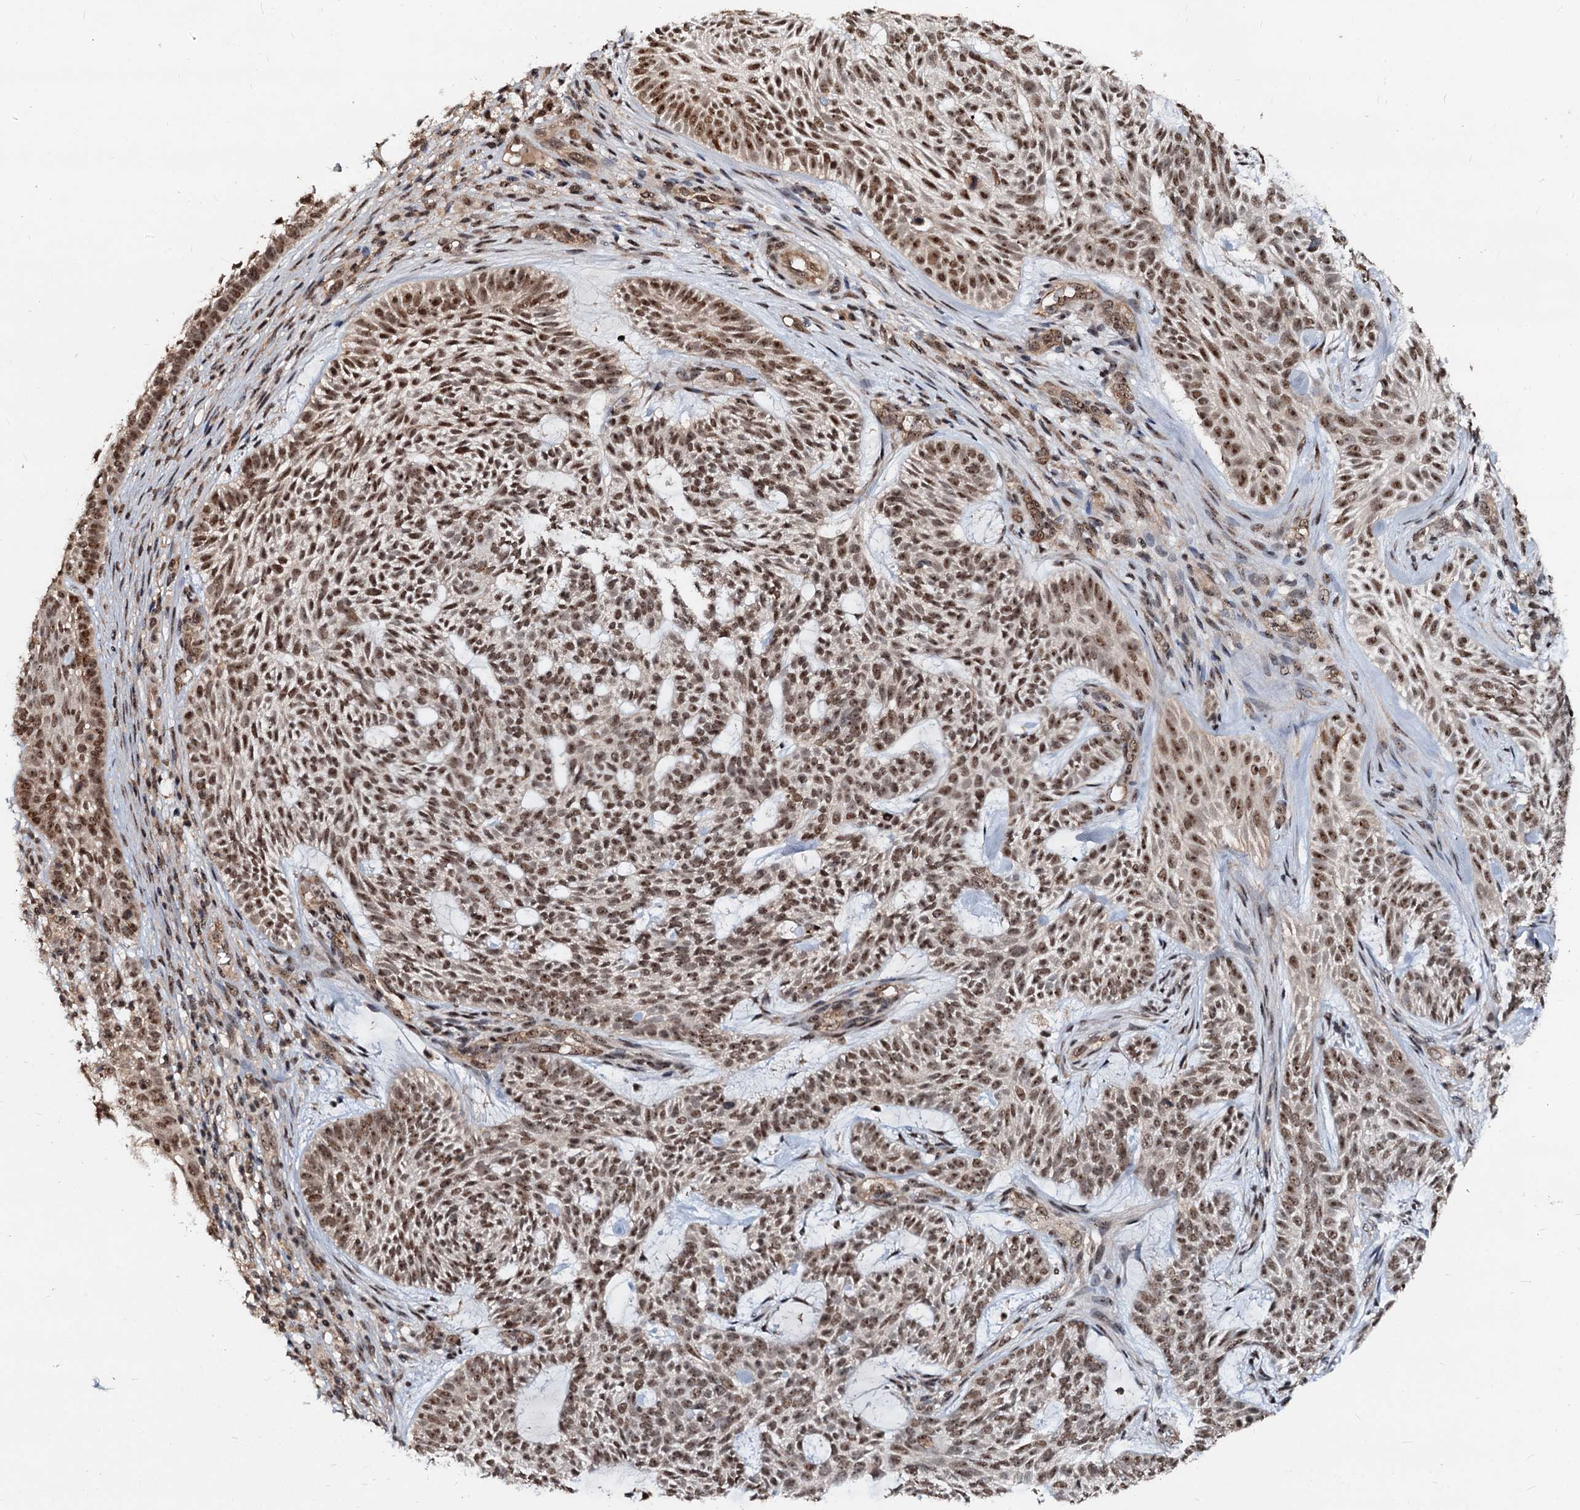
{"staining": {"intensity": "moderate", "quantity": ">75%", "location": "nuclear"}, "tissue": "skin cancer", "cell_type": "Tumor cells", "image_type": "cancer", "snomed": [{"axis": "morphology", "description": "Basal cell carcinoma"}, {"axis": "topography", "description": "Skin"}], "caption": "Basal cell carcinoma (skin) was stained to show a protein in brown. There is medium levels of moderate nuclear expression in approximately >75% of tumor cells. Nuclei are stained in blue.", "gene": "FAM216B", "patient": {"sex": "male", "age": 75}}